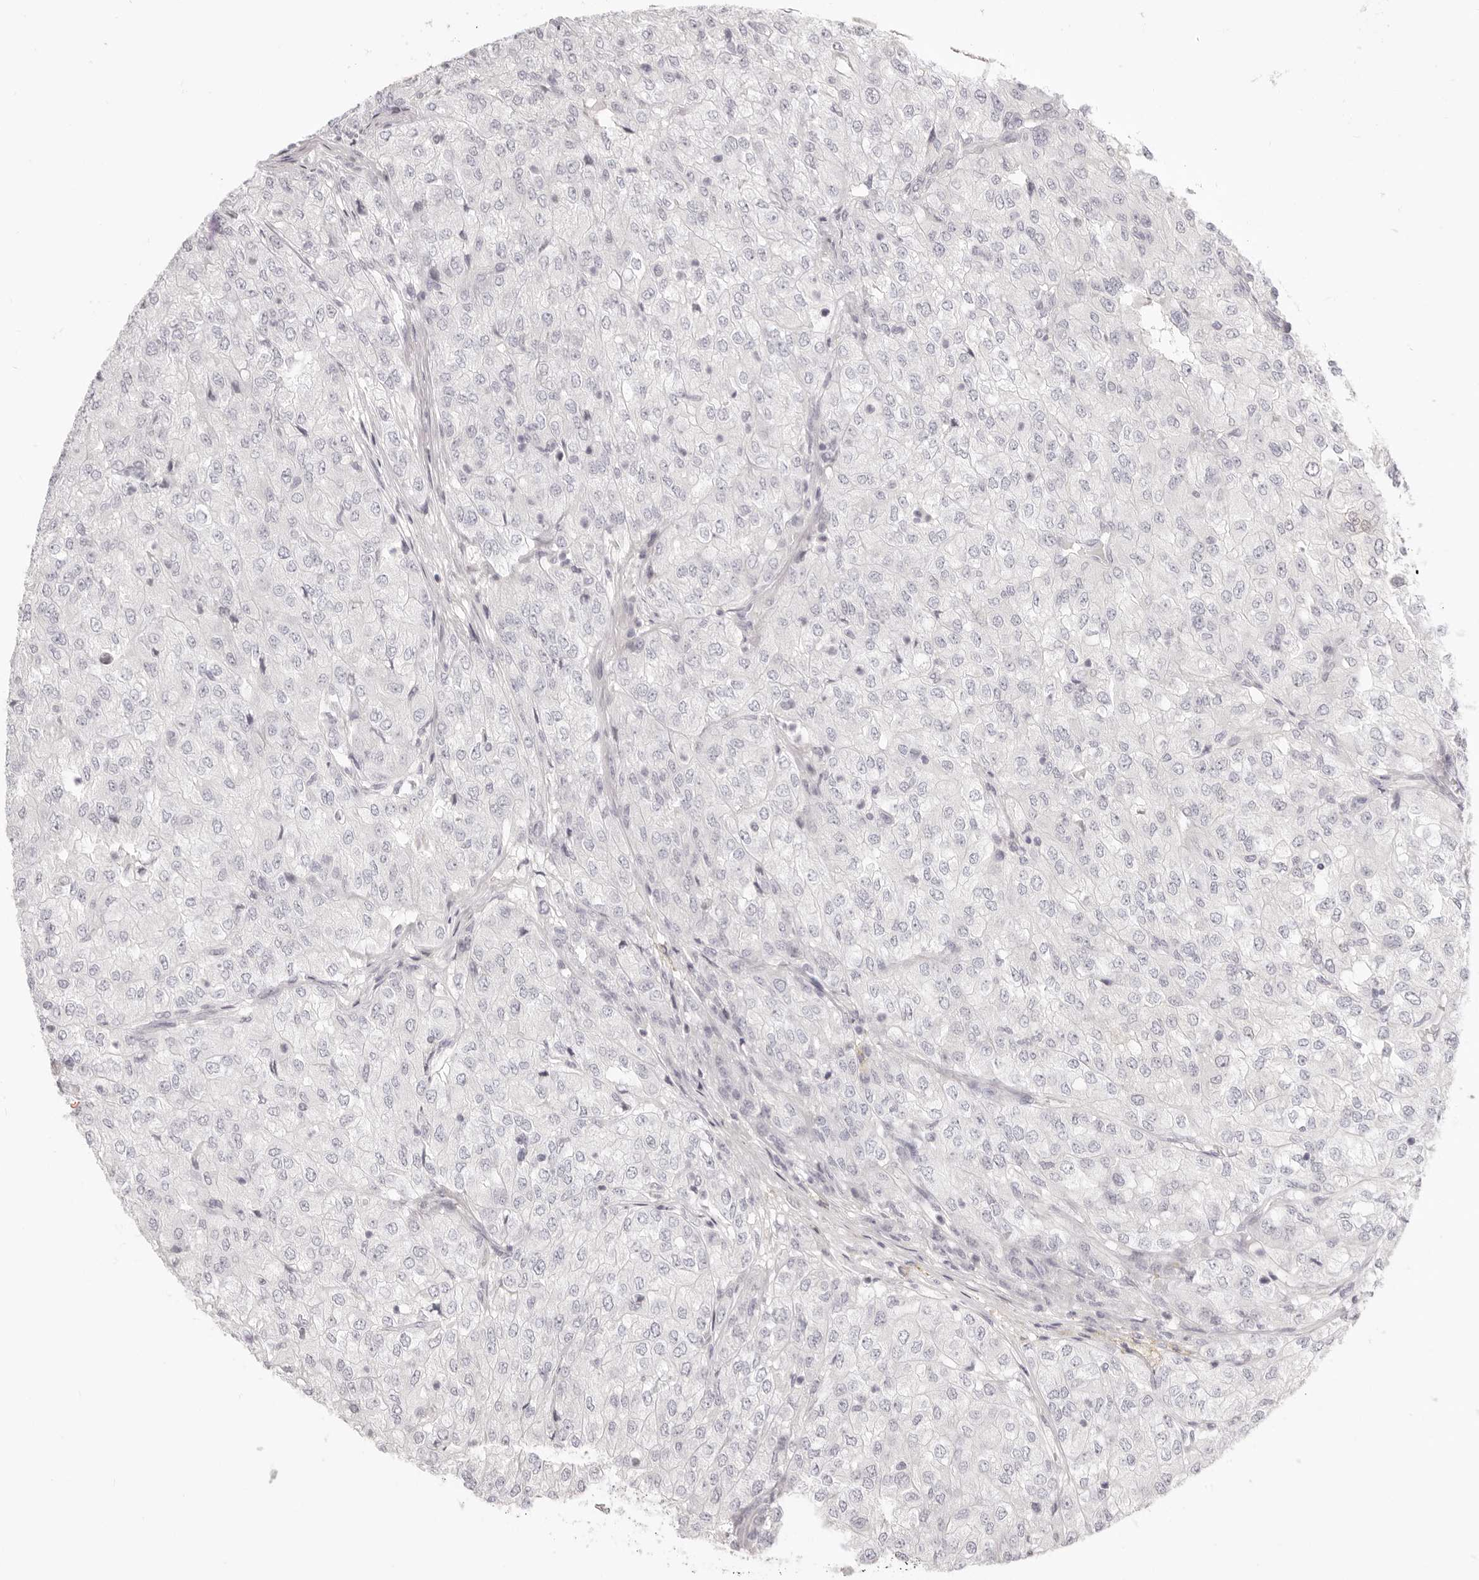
{"staining": {"intensity": "negative", "quantity": "none", "location": "none"}, "tissue": "renal cancer", "cell_type": "Tumor cells", "image_type": "cancer", "snomed": [{"axis": "morphology", "description": "Adenocarcinoma, NOS"}, {"axis": "topography", "description": "Kidney"}], "caption": "Immunohistochemistry (IHC) of renal cancer demonstrates no positivity in tumor cells. (DAB (3,3'-diaminobenzidine) IHC with hematoxylin counter stain).", "gene": "FABP1", "patient": {"sex": "female", "age": 54}}